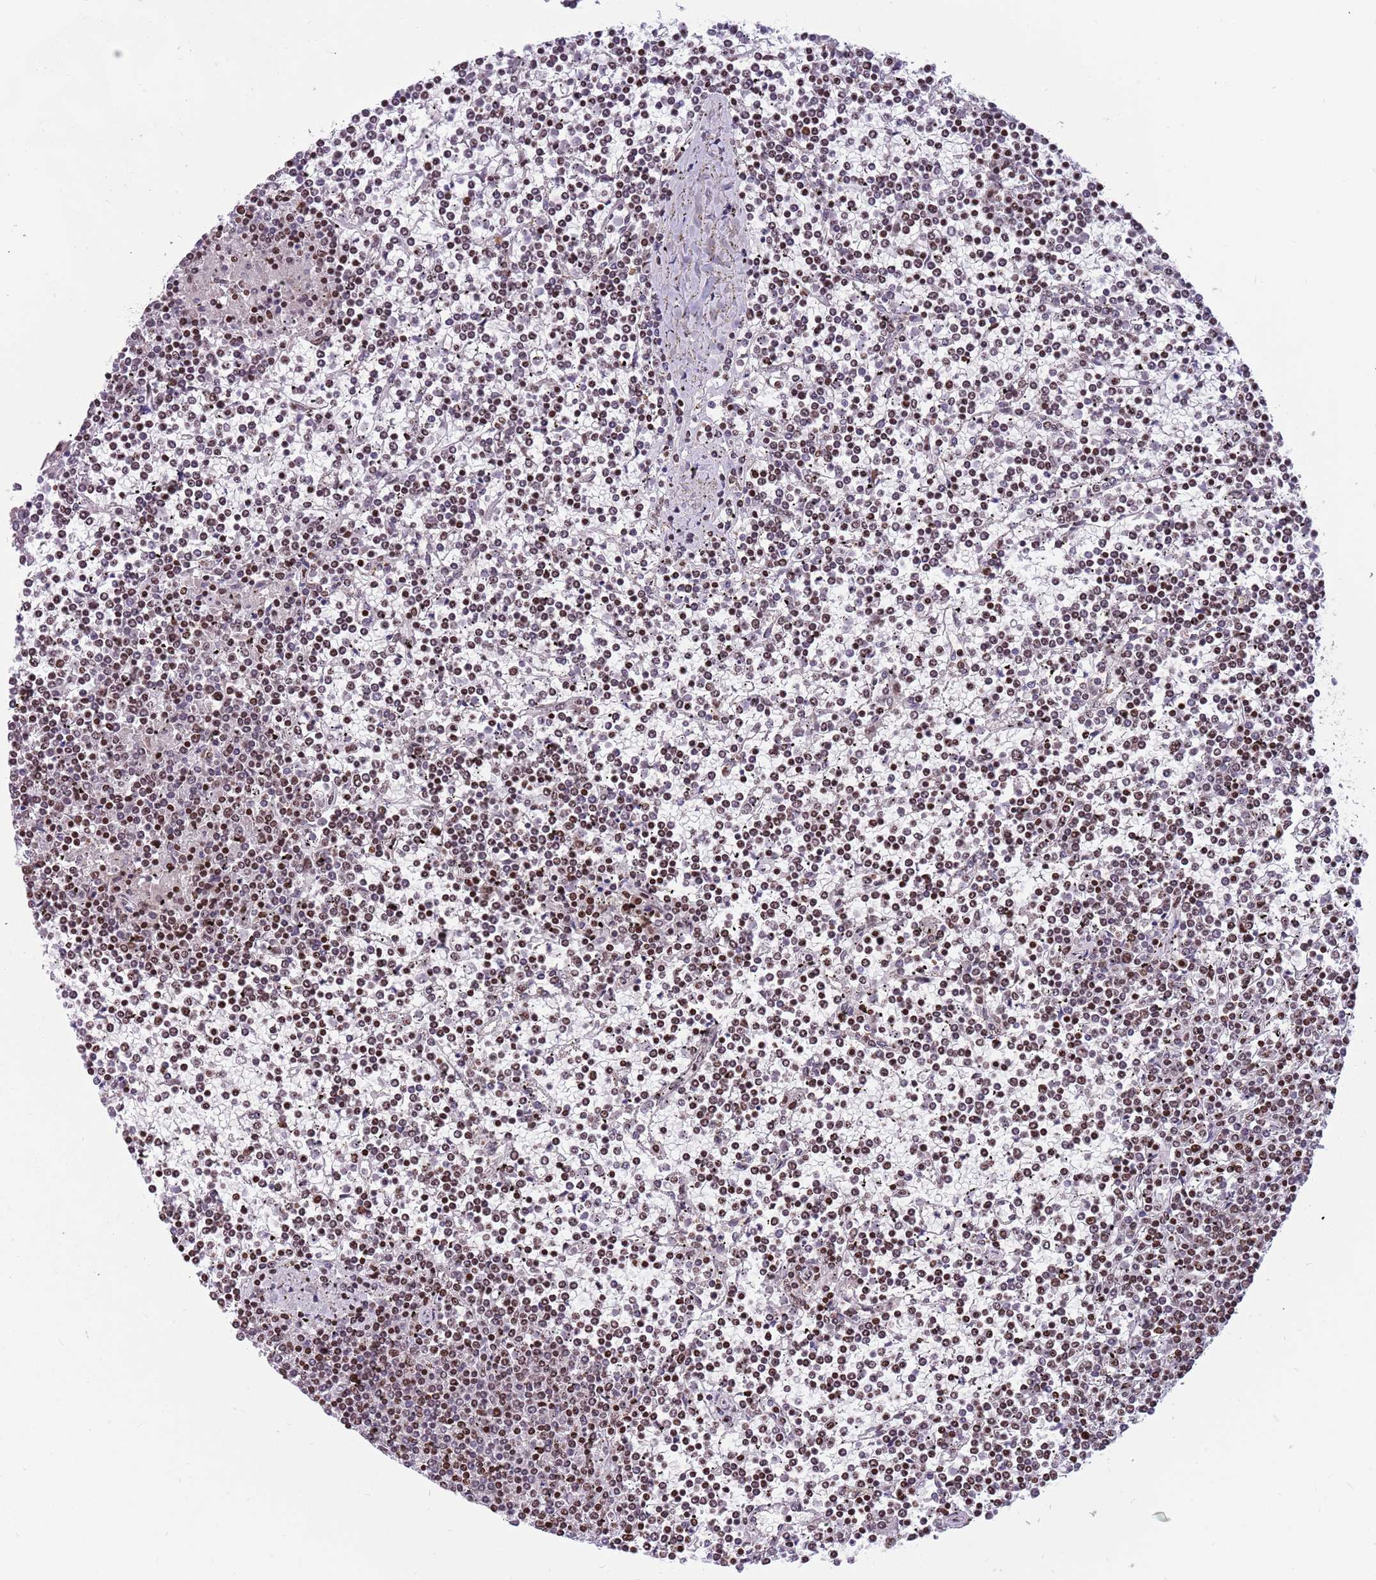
{"staining": {"intensity": "moderate", "quantity": ">75%", "location": "nuclear"}, "tissue": "lymphoma", "cell_type": "Tumor cells", "image_type": "cancer", "snomed": [{"axis": "morphology", "description": "Malignant lymphoma, non-Hodgkin's type, Low grade"}, {"axis": "topography", "description": "Spleen"}], "caption": "Immunohistochemical staining of low-grade malignant lymphoma, non-Hodgkin's type exhibits medium levels of moderate nuclear protein positivity in about >75% of tumor cells. Nuclei are stained in blue.", "gene": "ARHGEF5", "patient": {"sex": "female", "age": 19}}